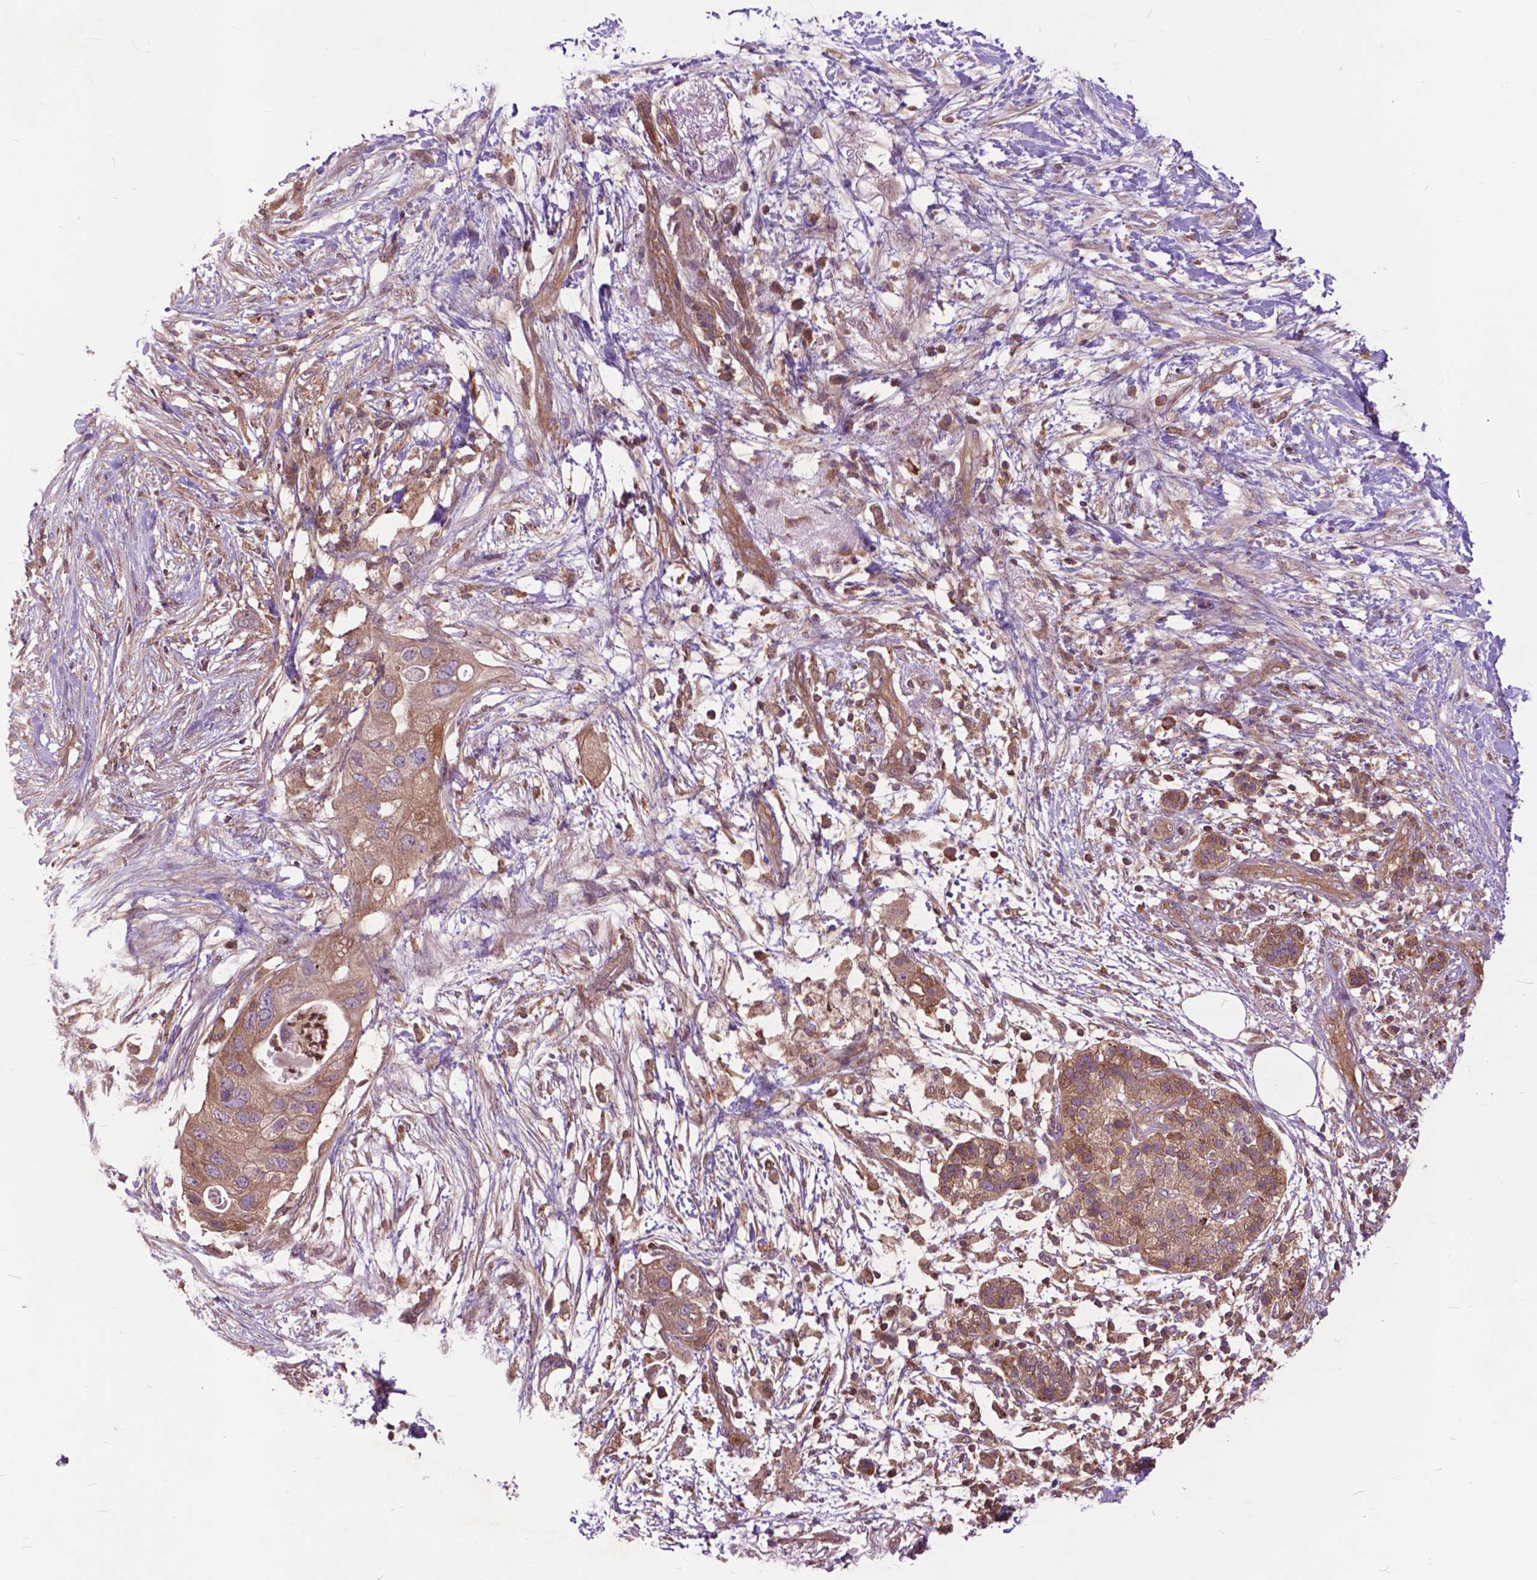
{"staining": {"intensity": "moderate", "quantity": ">75%", "location": "cytoplasmic/membranous"}, "tissue": "pancreatic cancer", "cell_type": "Tumor cells", "image_type": "cancer", "snomed": [{"axis": "morphology", "description": "Adenocarcinoma, NOS"}, {"axis": "topography", "description": "Pancreas"}], "caption": "About >75% of tumor cells in pancreatic cancer show moderate cytoplasmic/membranous protein positivity as visualized by brown immunohistochemical staining.", "gene": "ARAF", "patient": {"sex": "female", "age": 72}}